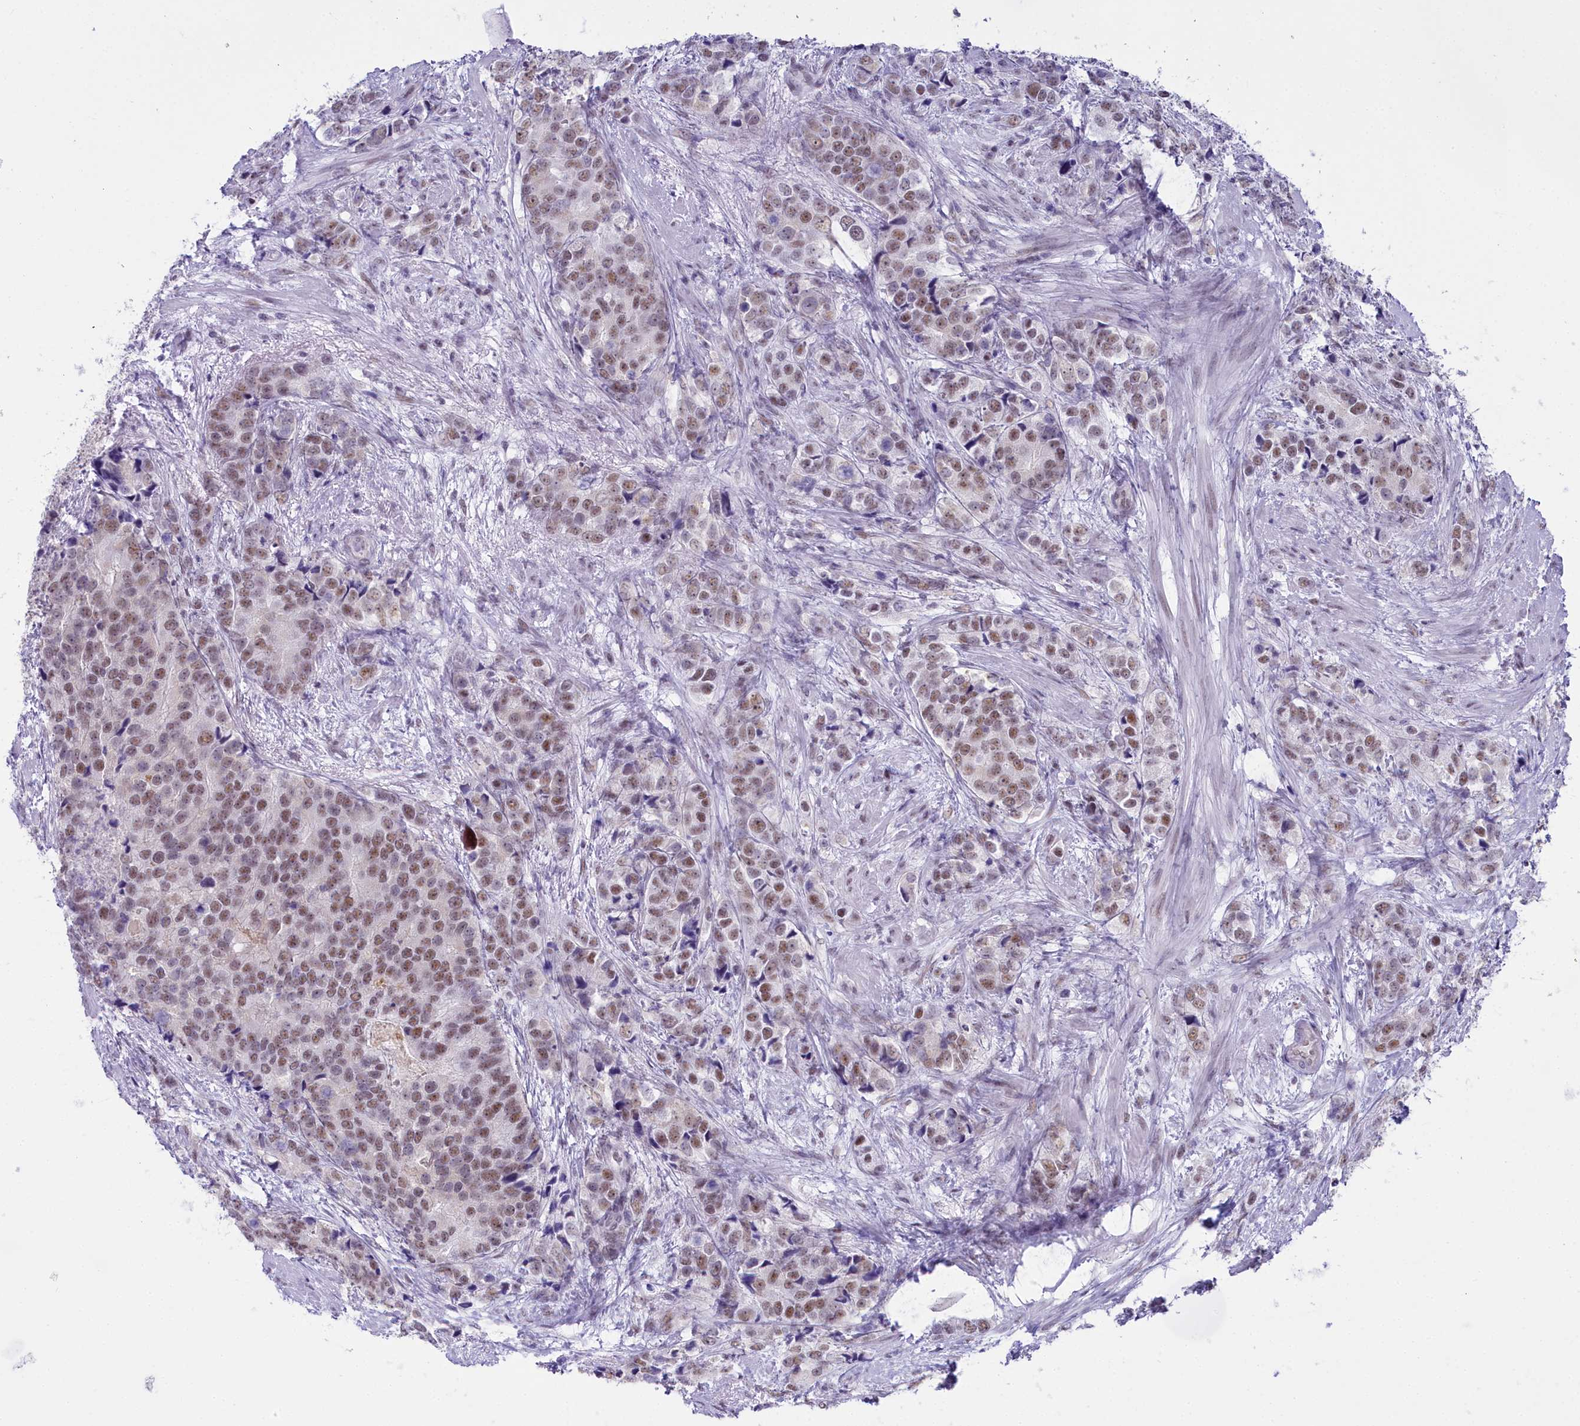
{"staining": {"intensity": "moderate", "quantity": ">75%", "location": "nuclear"}, "tissue": "prostate cancer", "cell_type": "Tumor cells", "image_type": "cancer", "snomed": [{"axis": "morphology", "description": "Adenocarcinoma, High grade"}, {"axis": "topography", "description": "Prostate"}], "caption": "Brown immunohistochemical staining in prostate cancer (high-grade adenocarcinoma) shows moderate nuclear expression in approximately >75% of tumor cells. (IHC, brightfield microscopy, high magnification).", "gene": "RBM12", "patient": {"sex": "male", "age": 62}}